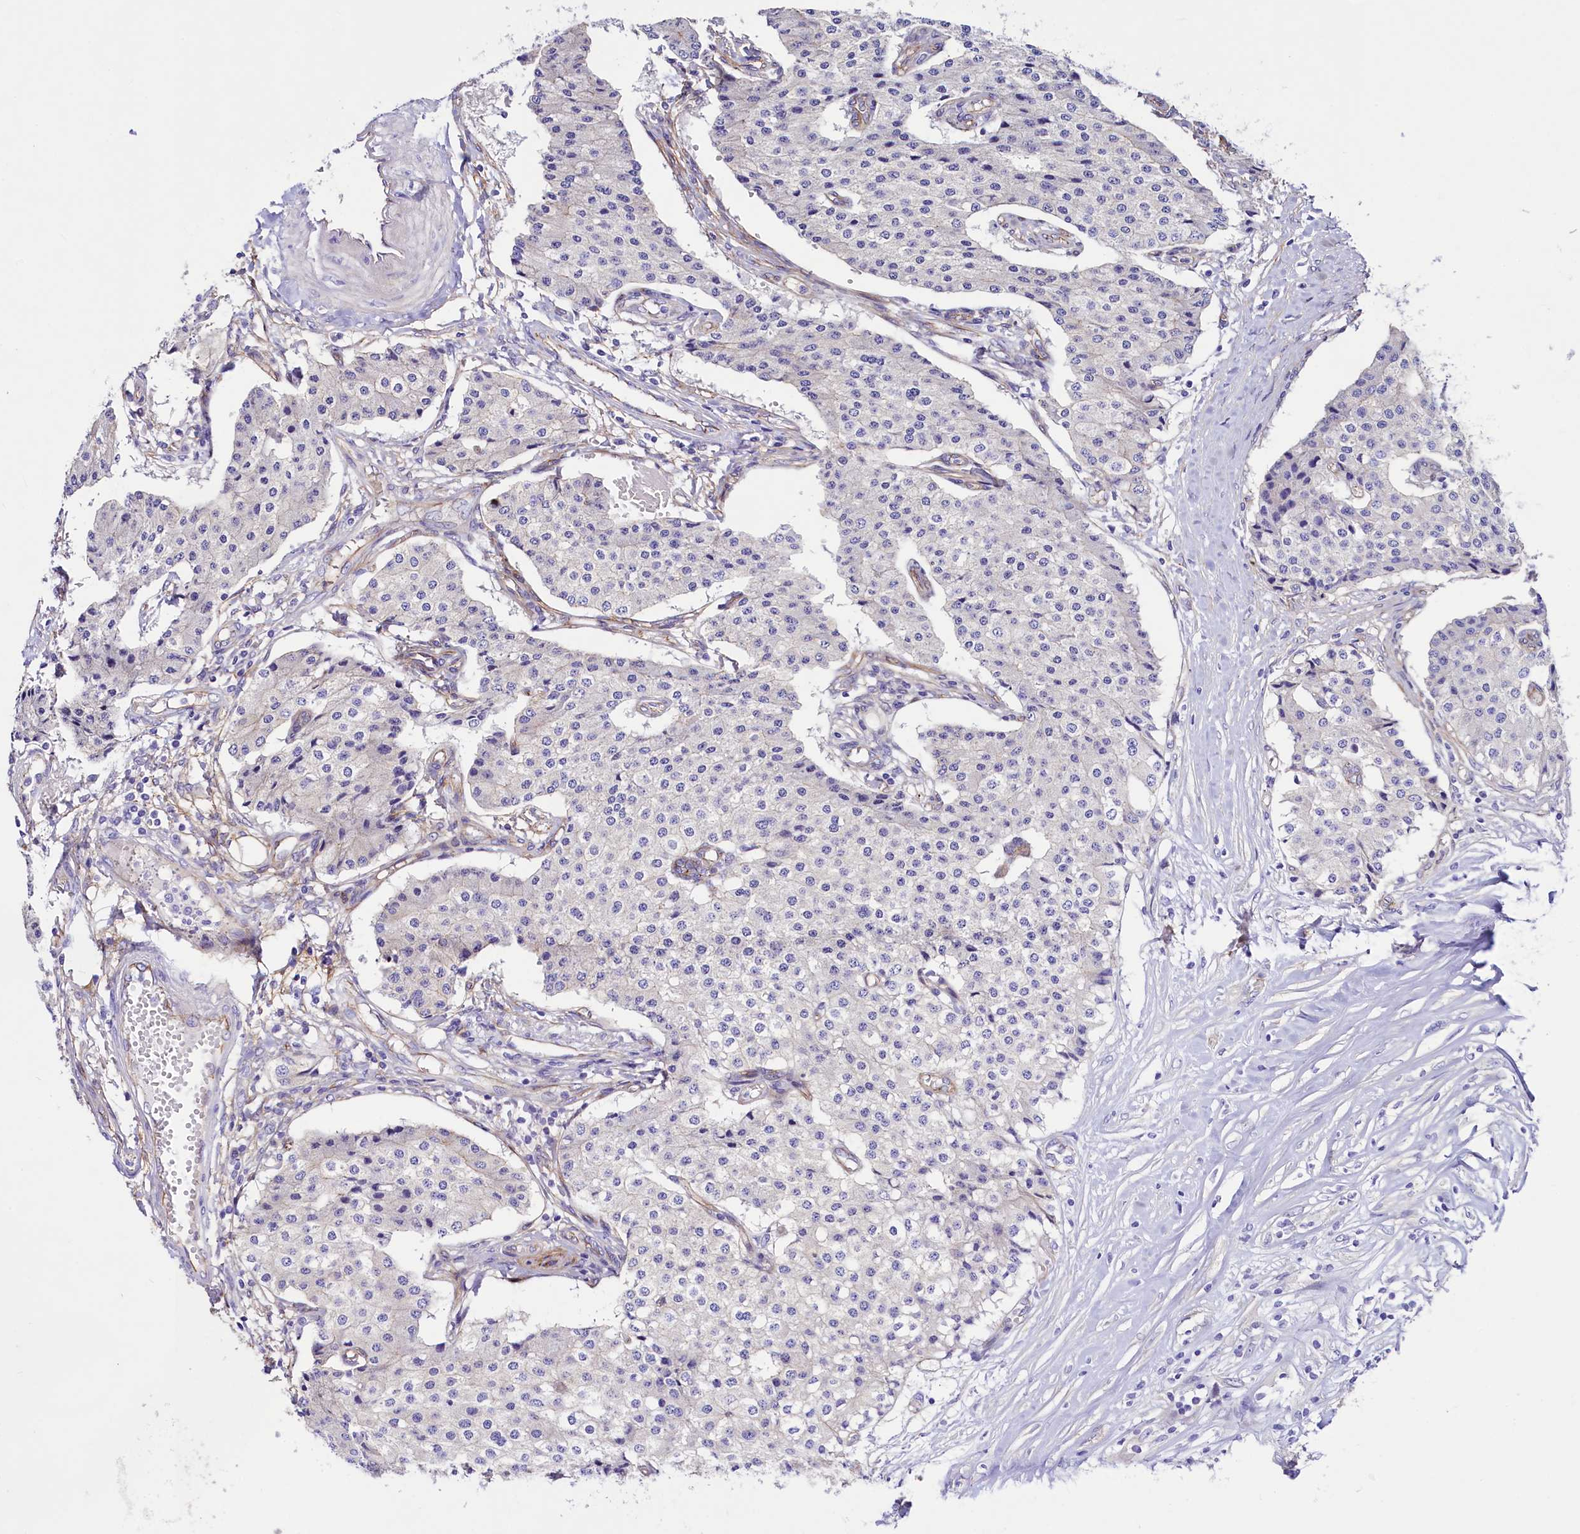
{"staining": {"intensity": "negative", "quantity": "none", "location": "none"}, "tissue": "carcinoid", "cell_type": "Tumor cells", "image_type": "cancer", "snomed": [{"axis": "morphology", "description": "Carcinoid, malignant, NOS"}, {"axis": "topography", "description": "Colon"}], "caption": "This is a micrograph of immunohistochemistry (IHC) staining of carcinoid, which shows no staining in tumor cells.", "gene": "SLF1", "patient": {"sex": "female", "age": 52}}